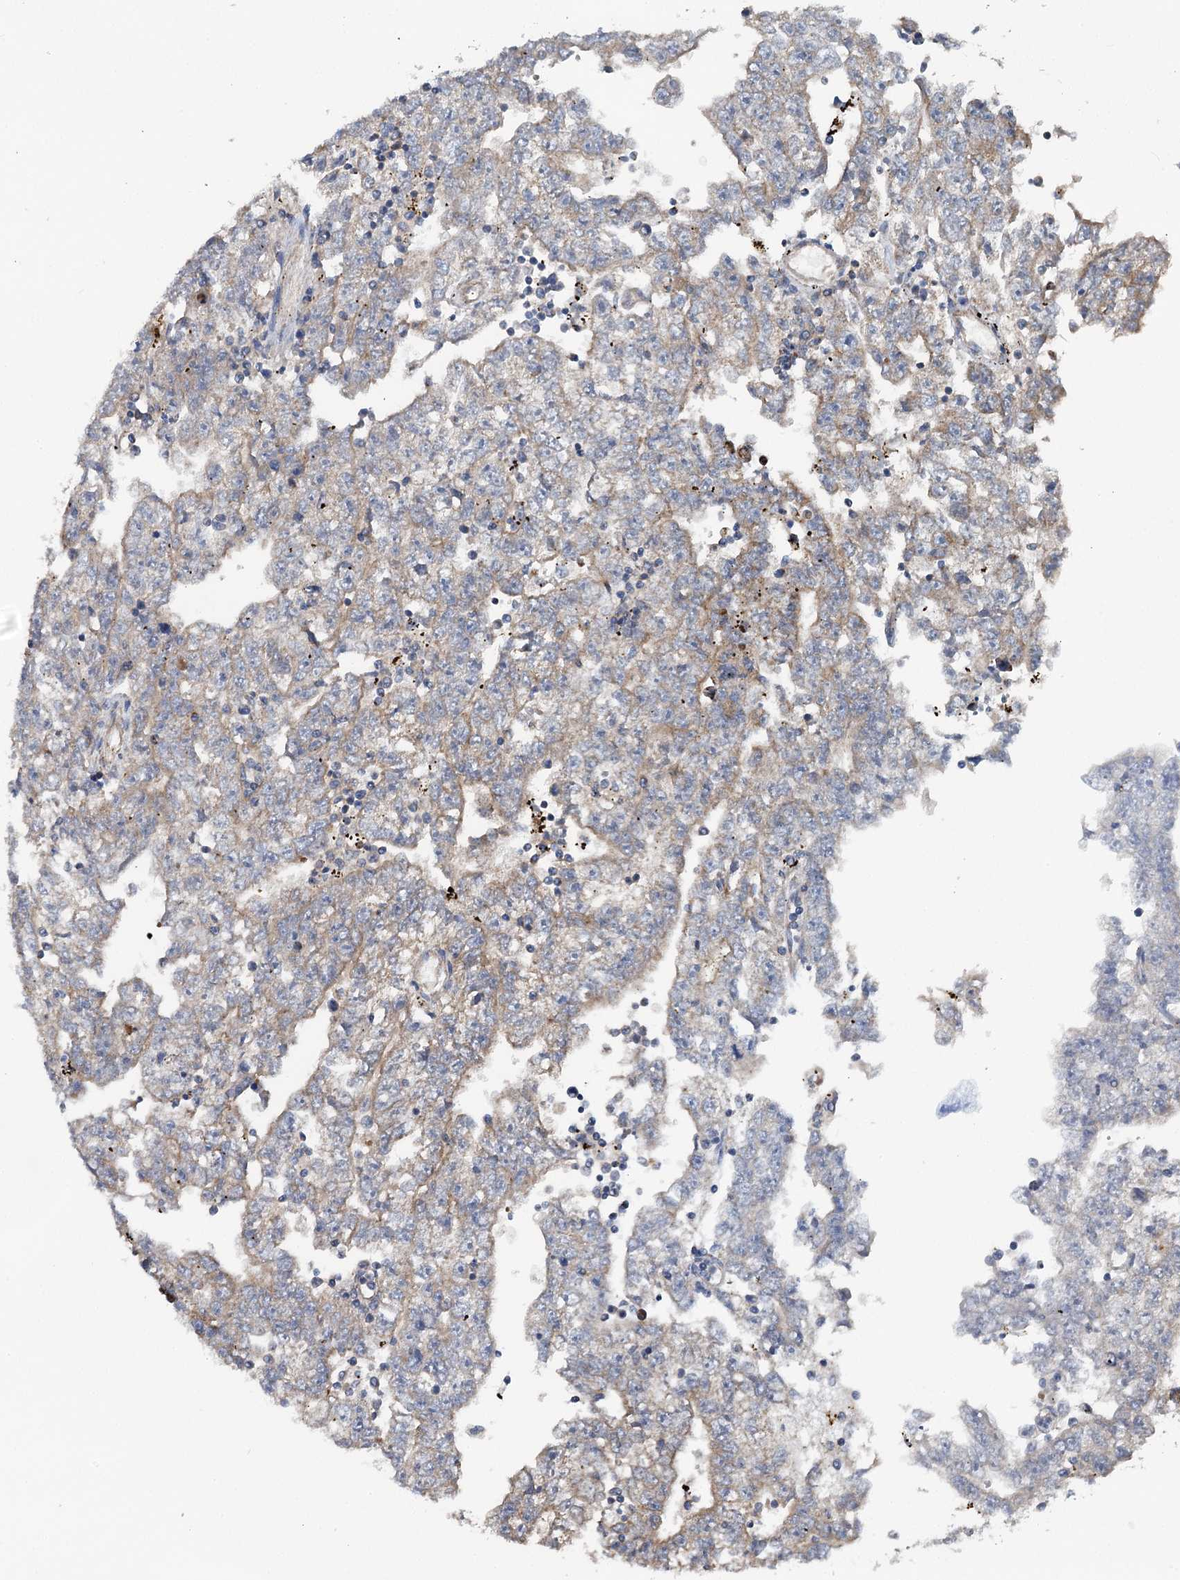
{"staining": {"intensity": "weak", "quantity": "25%-75%", "location": "cytoplasmic/membranous"}, "tissue": "testis cancer", "cell_type": "Tumor cells", "image_type": "cancer", "snomed": [{"axis": "morphology", "description": "Carcinoma, Embryonal, NOS"}, {"axis": "topography", "description": "Testis"}], "caption": "The image demonstrates staining of testis cancer (embryonal carcinoma), revealing weak cytoplasmic/membranous protein expression (brown color) within tumor cells.", "gene": "ANKRD16", "patient": {"sex": "male", "age": 25}}